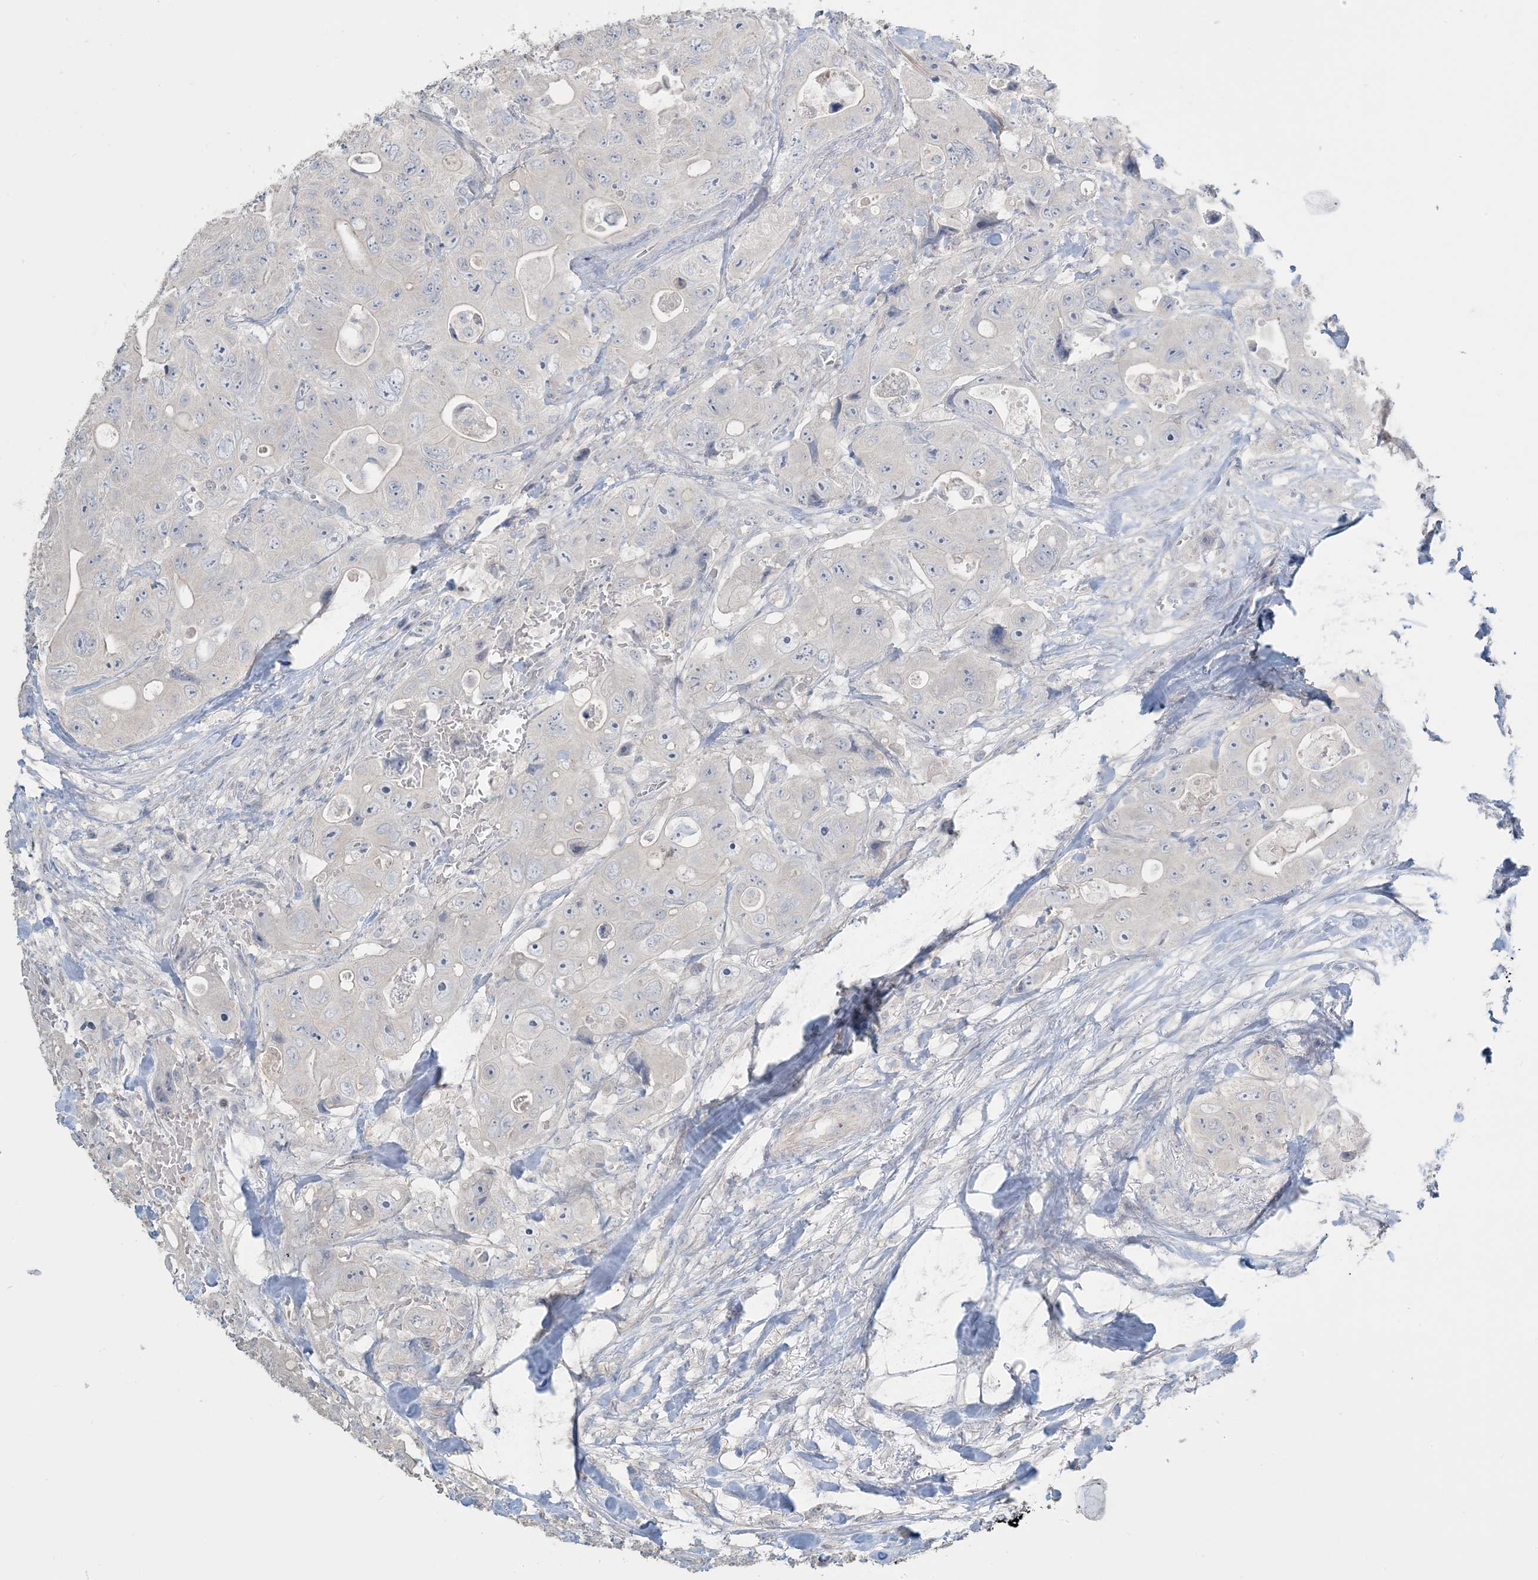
{"staining": {"intensity": "negative", "quantity": "none", "location": "none"}, "tissue": "colorectal cancer", "cell_type": "Tumor cells", "image_type": "cancer", "snomed": [{"axis": "morphology", "description": "Adenocarcinoma, NOS"}, {"axis": "topography", "description": "Colon"}], "caption": "Immunohistochemistry (IHC) micrograph of colorectal adenocarcinoma stained for a protein (brown), which displays no expression in tumor cells. (DAB (3,3'-diaminobenzidine) IHC visualized using brightfield microscopy, high magnification).", "gene": "NPHS2", "patient": {"sex": "female", "age": 46}}